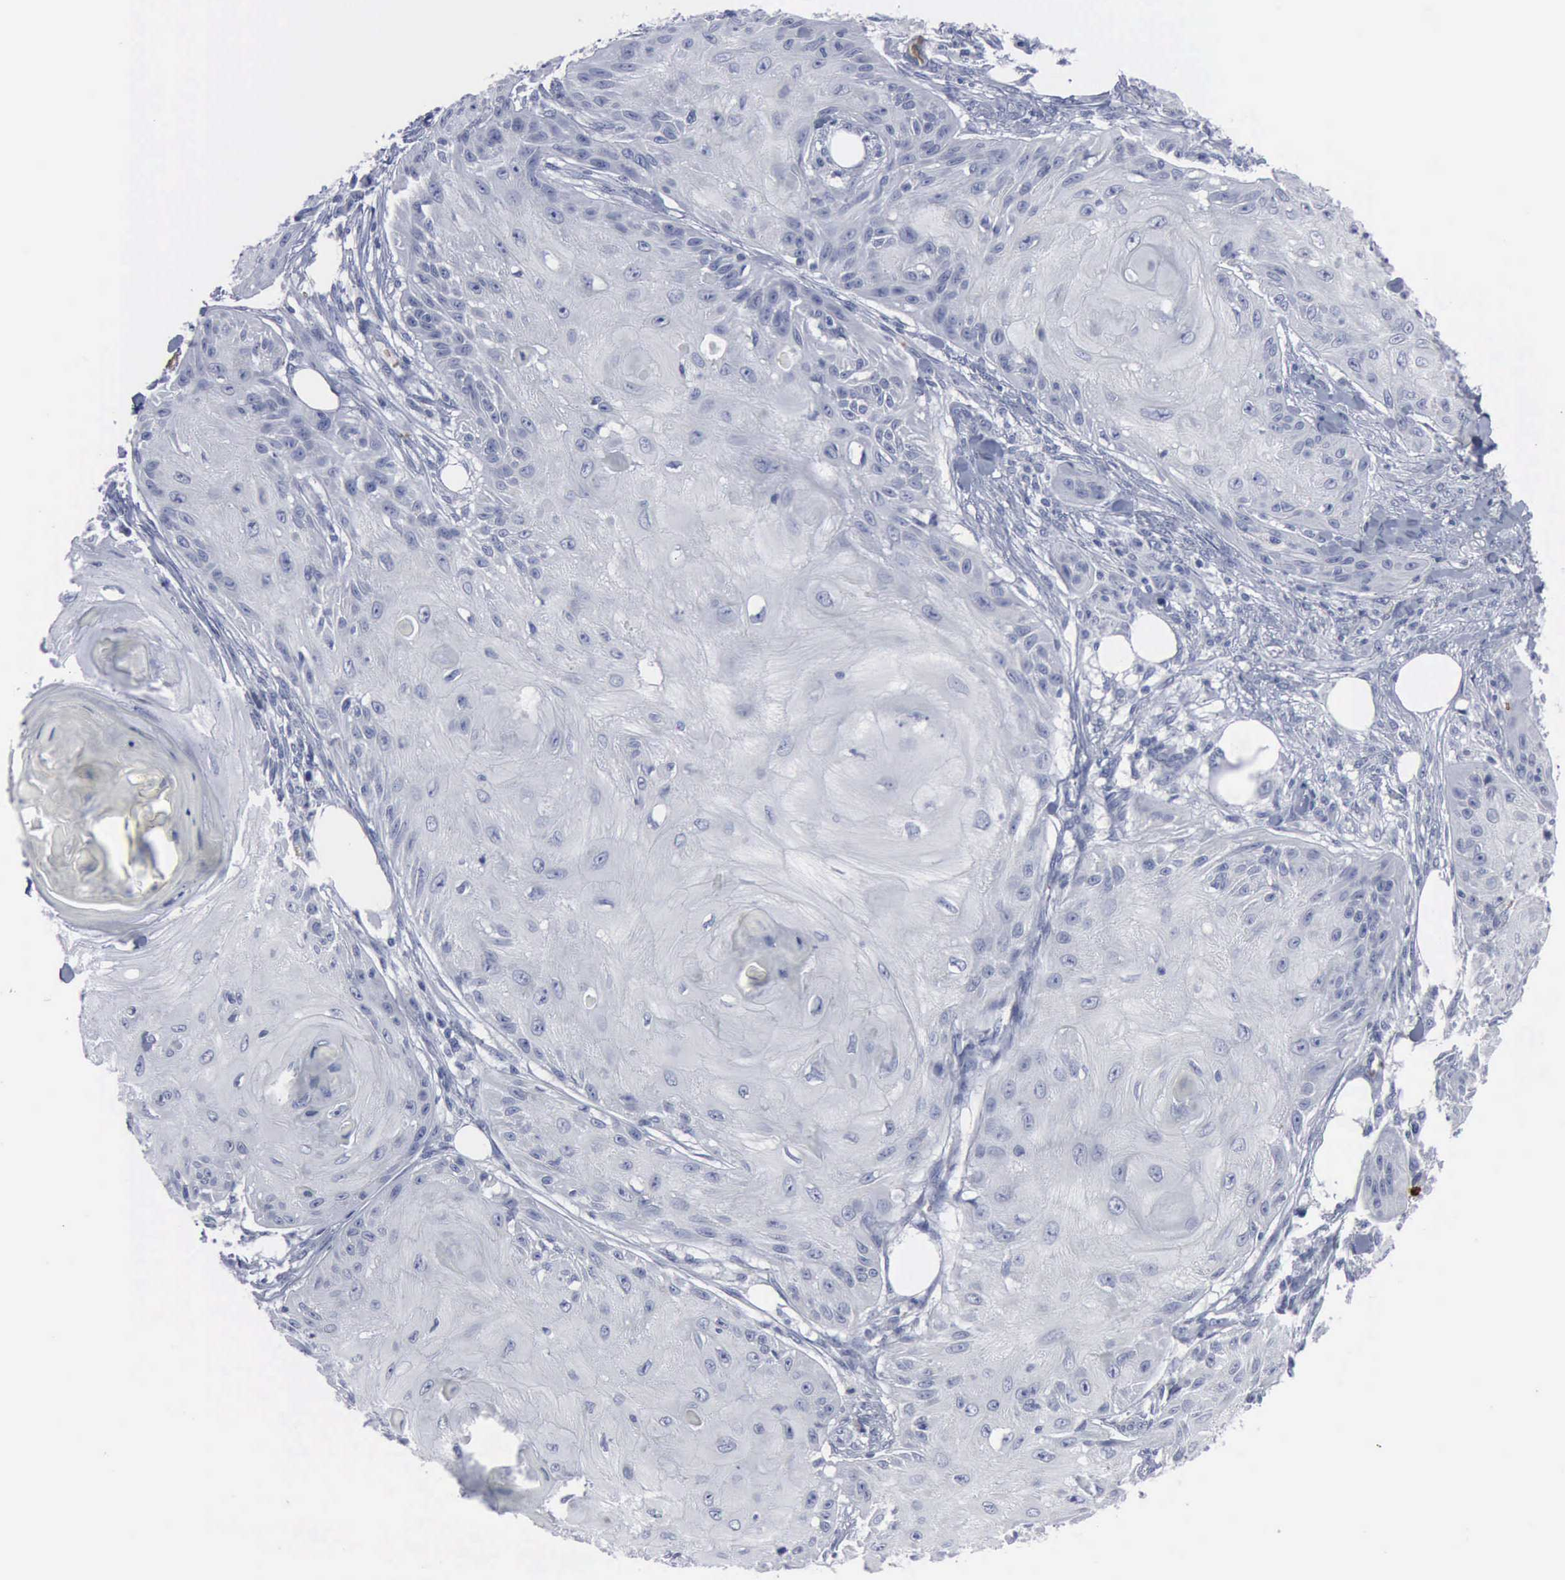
{"staining": {"intensity": "negative", "quantity": "none", "location": "none"}, "tissue": "skin cancer", "cell_type": "Tumor cells", "image_type": "cancer", "snomed": [{"axis": "morphology", "description": "Squamous cell carcinoma, NOS"}, {"axis": "topography", "description": "Skin"}], "caption": "High power microscopy photomicrograph of an immunohistochemistry (IHC) photomicrograph of skin cancer (squamous cell carcinoma), revealing no significant expression in tumor cells.", "gene": "TGFB1", "patient": {"sex": "female", "age": 88}}